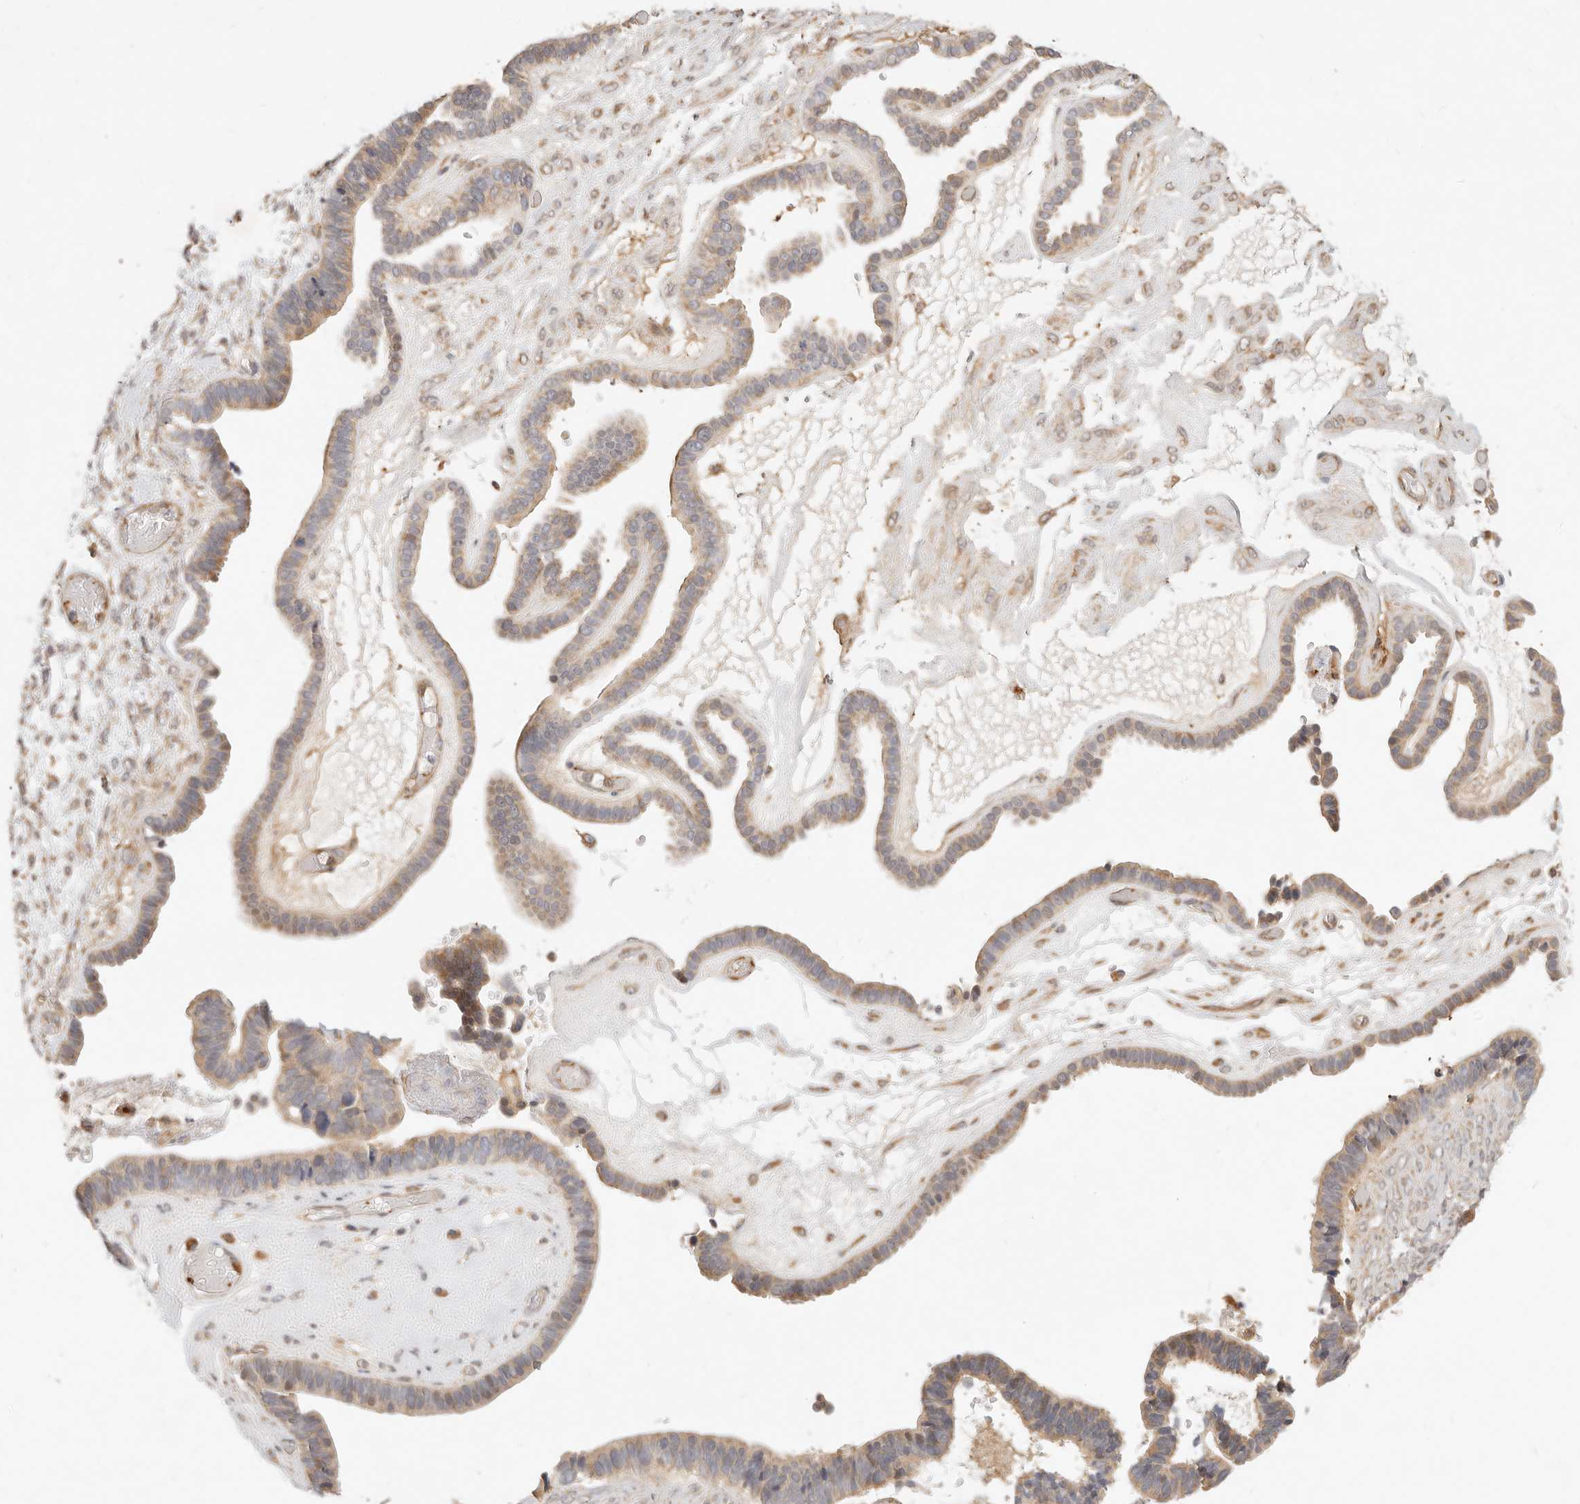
{"staining": {"intensity": "weak", "quantity": ">75%", "location": "cytoplasmic/membranous"}, "tissue": "ovarian cancer", "cell_type": "Tumor cells", "image_type": "cancer", "snomed": [{"axis": "morphology", "description": "Cystadenocarcinoma, serous, NOS"}, {"axis": "topography", "description": "Ovary"}], "caption": "An IHC histopathology image of neoplastic tissue is shown. Protein staining in brown labels weak cytoplasmic/membranous positivity in ovarian serous cystadenocarcinoma within tumor cells.", "gene": "UBXN10", "patient": {"sex": "female", "age": 56}}